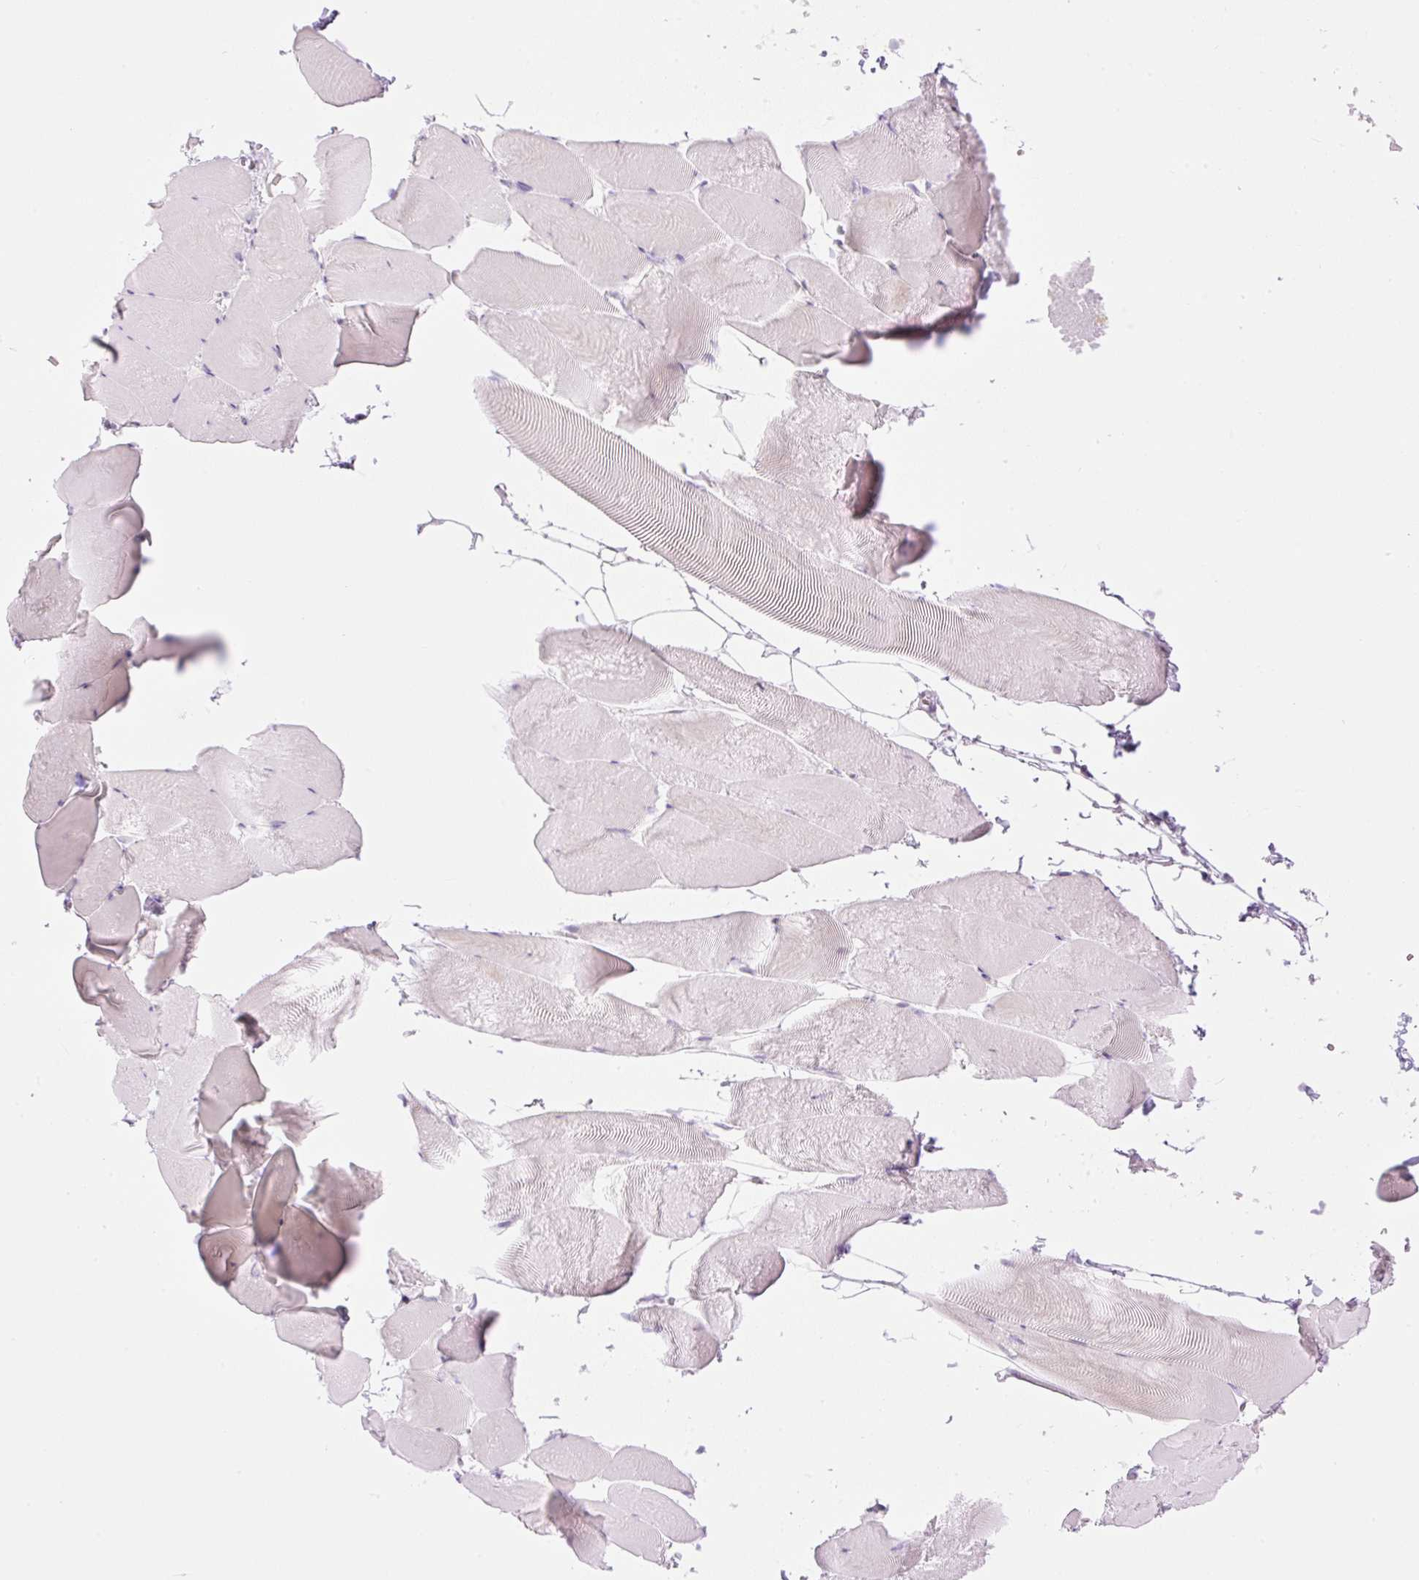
{"staining": {"intensity": "moderate", "quantity": "25%-75%", "location": "nuclear"}, "tissue": "skeletal muscle", "cell_type": "Myocytes", "image_type": "normal", "snomed": [{"axis": "morphology", "description": "Normal tissue, NOS"}, {"axis": "topography", "description": "Skeletal muscle"}], "caption": "Moderate nuclear staining is seen in about 25%-75% of myocytes in unremarkable skeletal muscle.", "gene": "TBX15", "patient": {"sex": "female", "age": 64}}